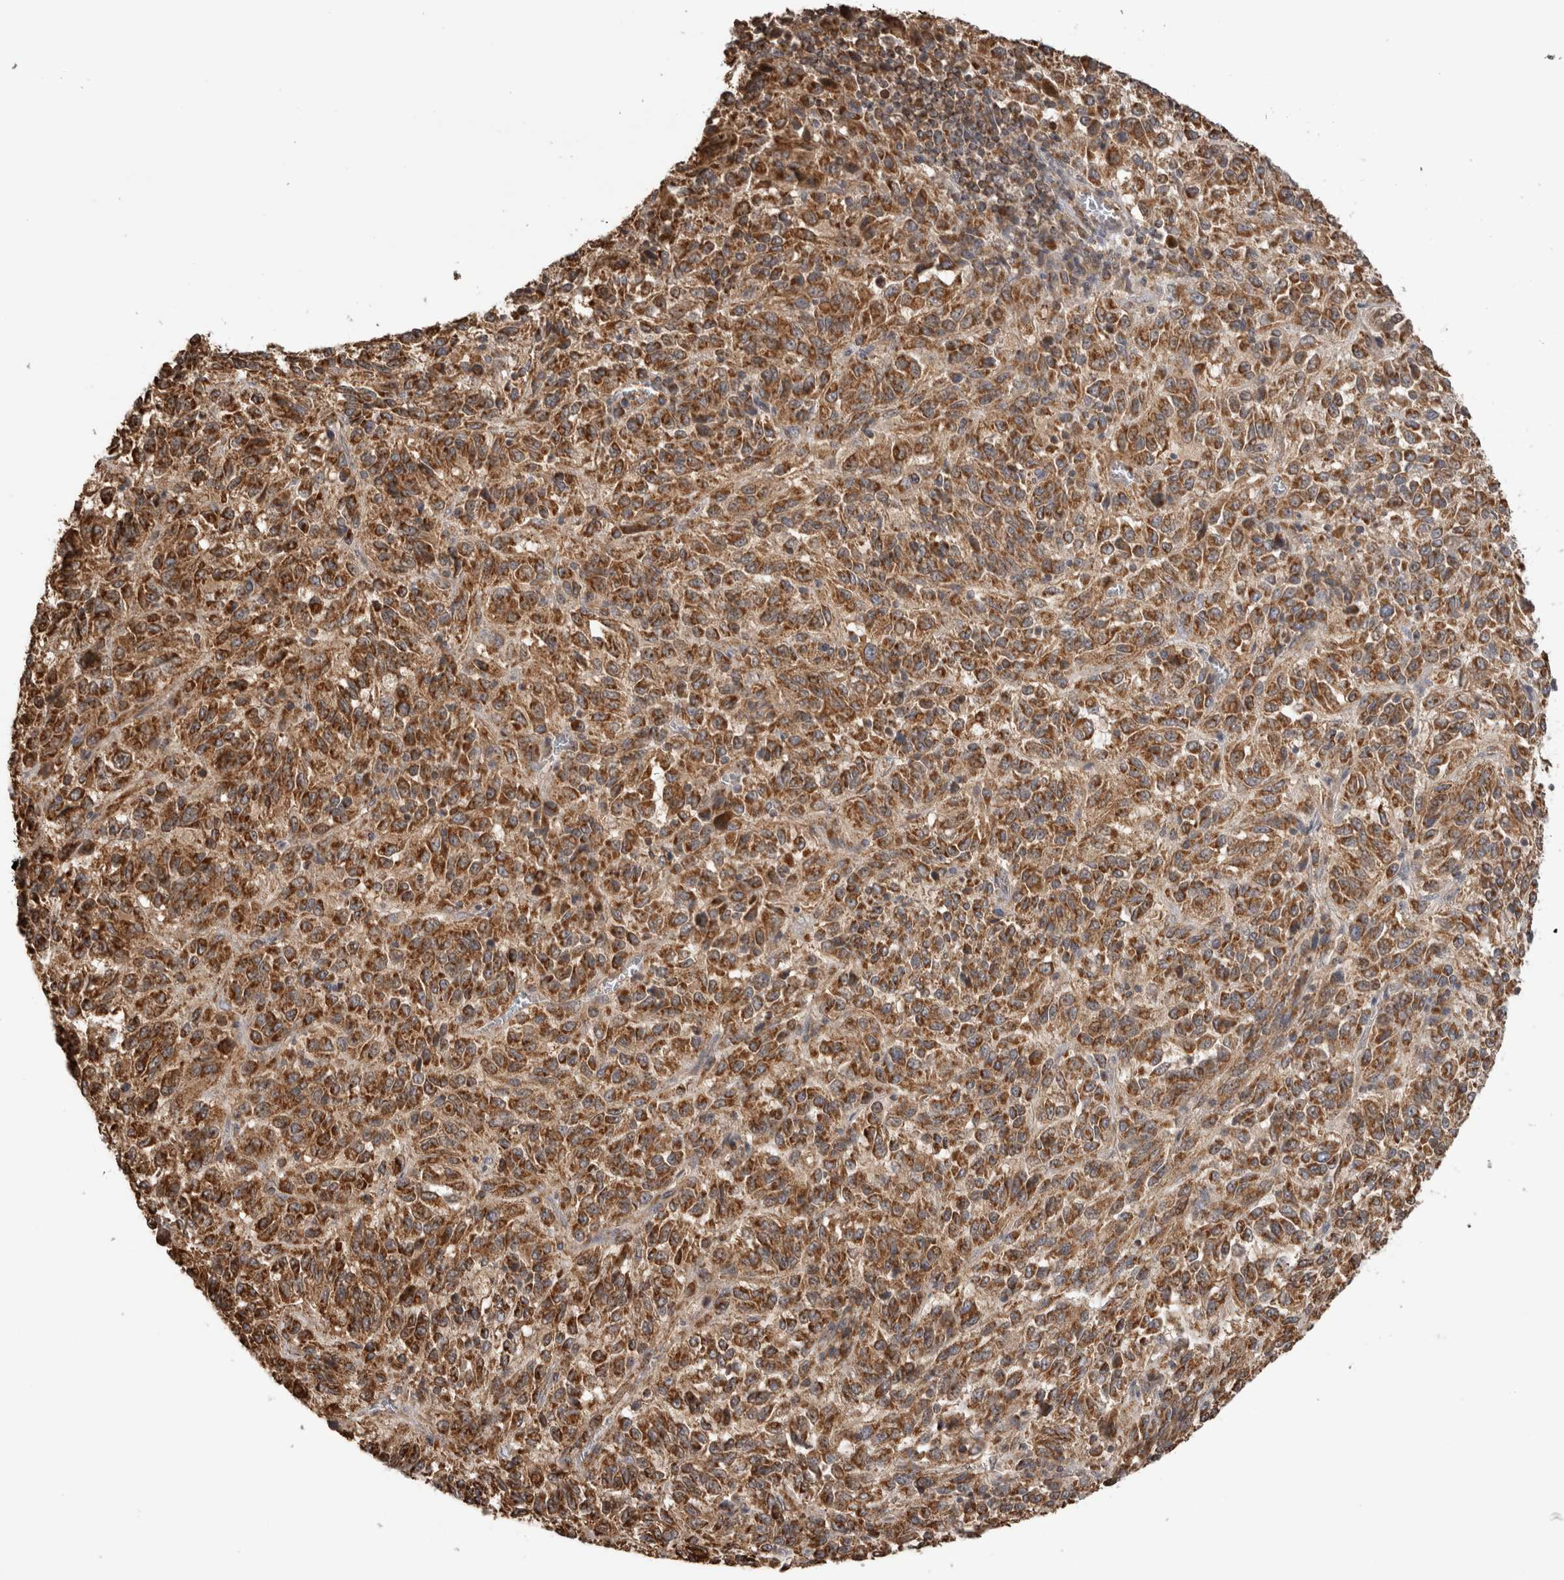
{"staining": {"intensity": "strong", "quantity": ">75%", "location": "cytoplasmic/membranous"}, "tissue": "melanoma", "cell_type": "Tumor cells", "image_type": "cancer", "snomed": [{"axis": "morphology", "description": "Malignant melanoma, Metastatic site"}, {"axis": "topography", "description": "Lung"}], "caption": "Melanoma stained with DAB (3,3'-diaminobenzidine) immunohistochemistry (IHC) shows high levels of strong cytoplasmic/membranous positivity in approximately >75% of tumor cells.", "gene": "IMMP2L", "patient": {"sex": "male", "age": 64}}